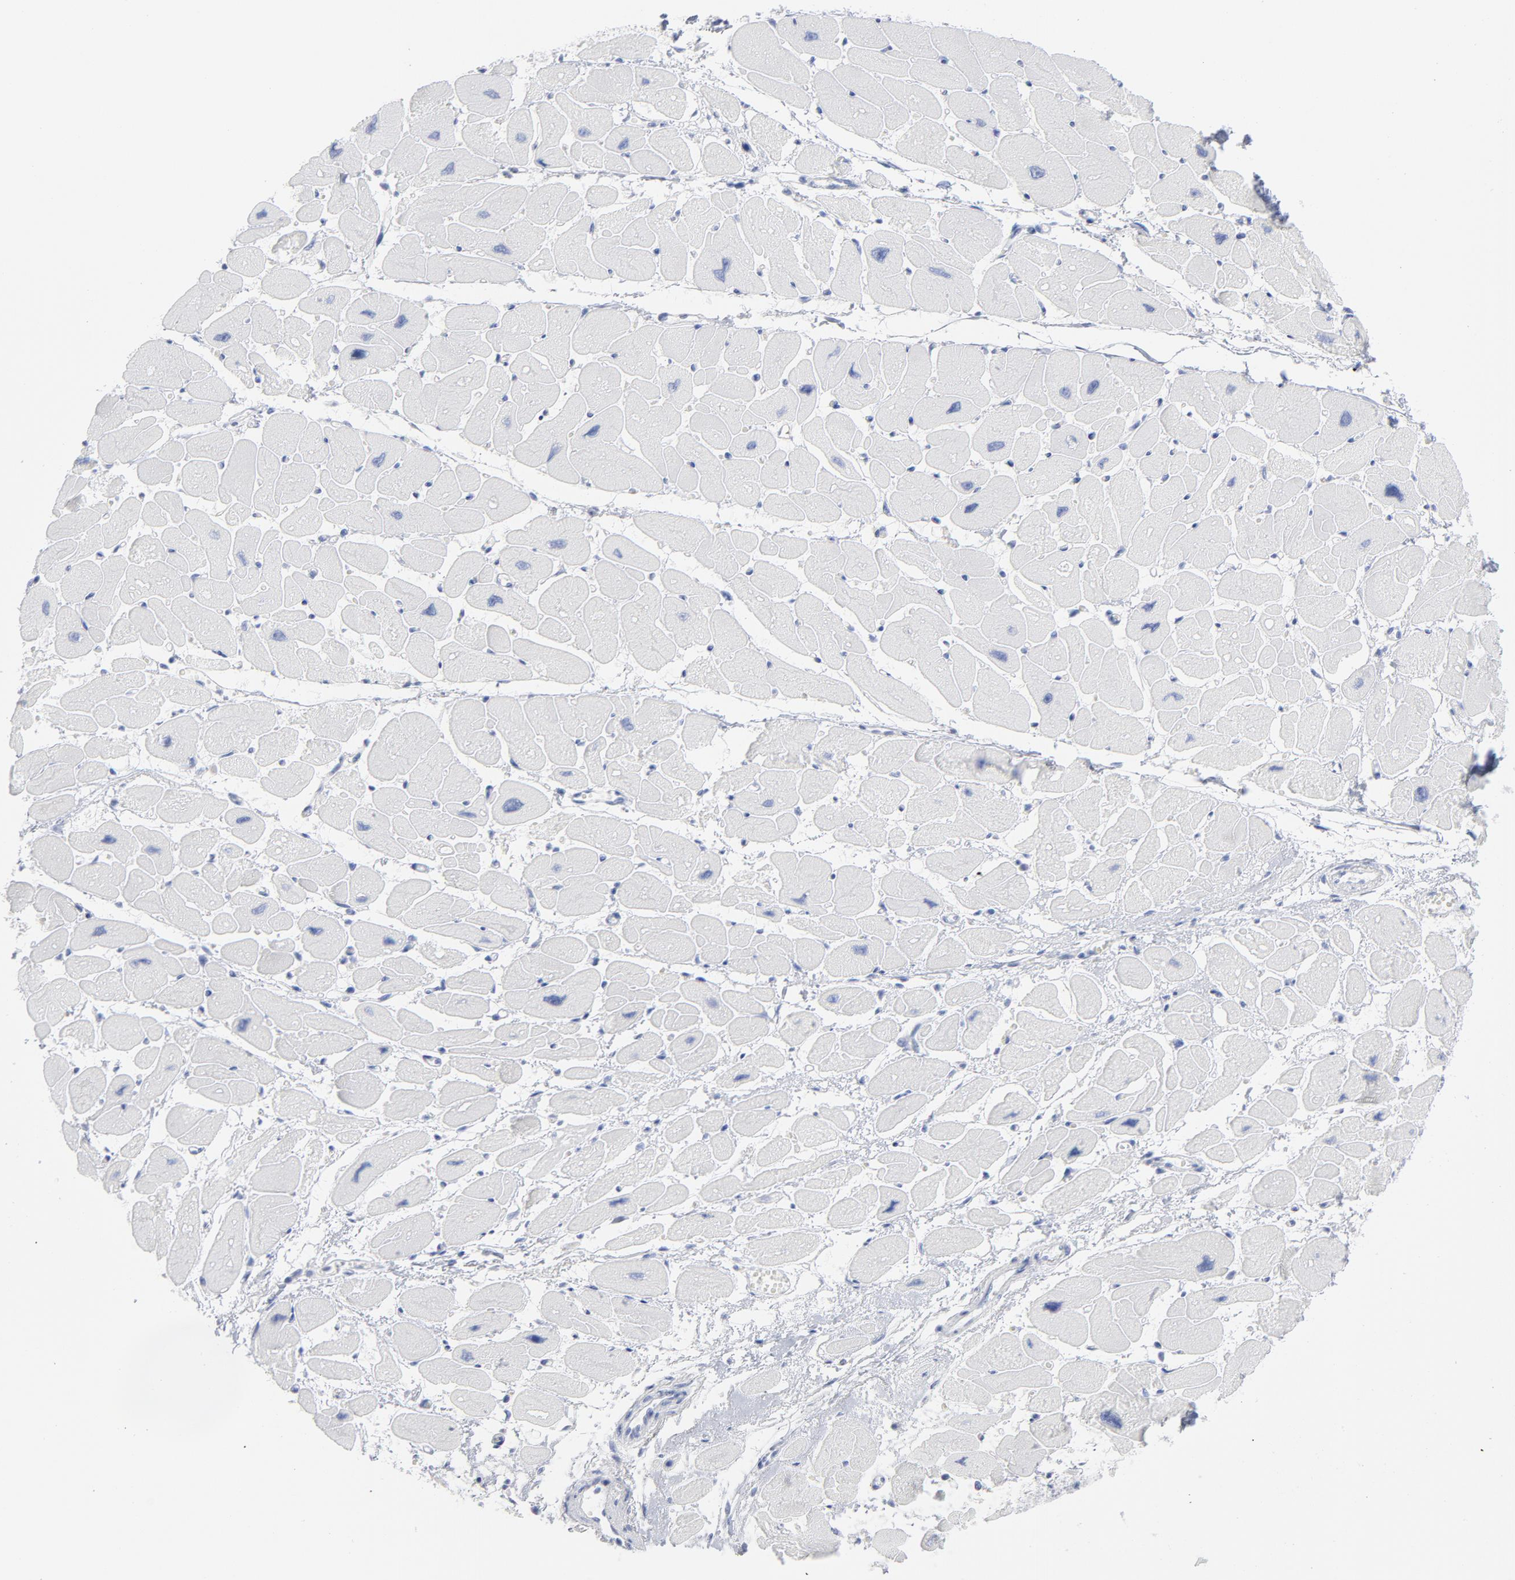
{"staining": {"intensity": "negative", "quantity": "none", "location": "none"}, "tissue": "heart muscle", "cell_type": "Cardiomyocytes", "image_type": "normal", "snomed": [{"axis": "morphology", "description": "Normal tissue, NOS"}, {"axis": "topography", "description": "Heart"}], "caption": "The IHC micrograph has no significant staining in cardiomyocytes of heart muscle. The staining was performed using DAB (3,3'-diaminobenzidine) to visualize the protein expression in brown, while the nuclei were stained in blue with hematoxylin (Magnification: 20x).", "gene": "P2RY8", "patient": {"sex": "female", "age": 54}}